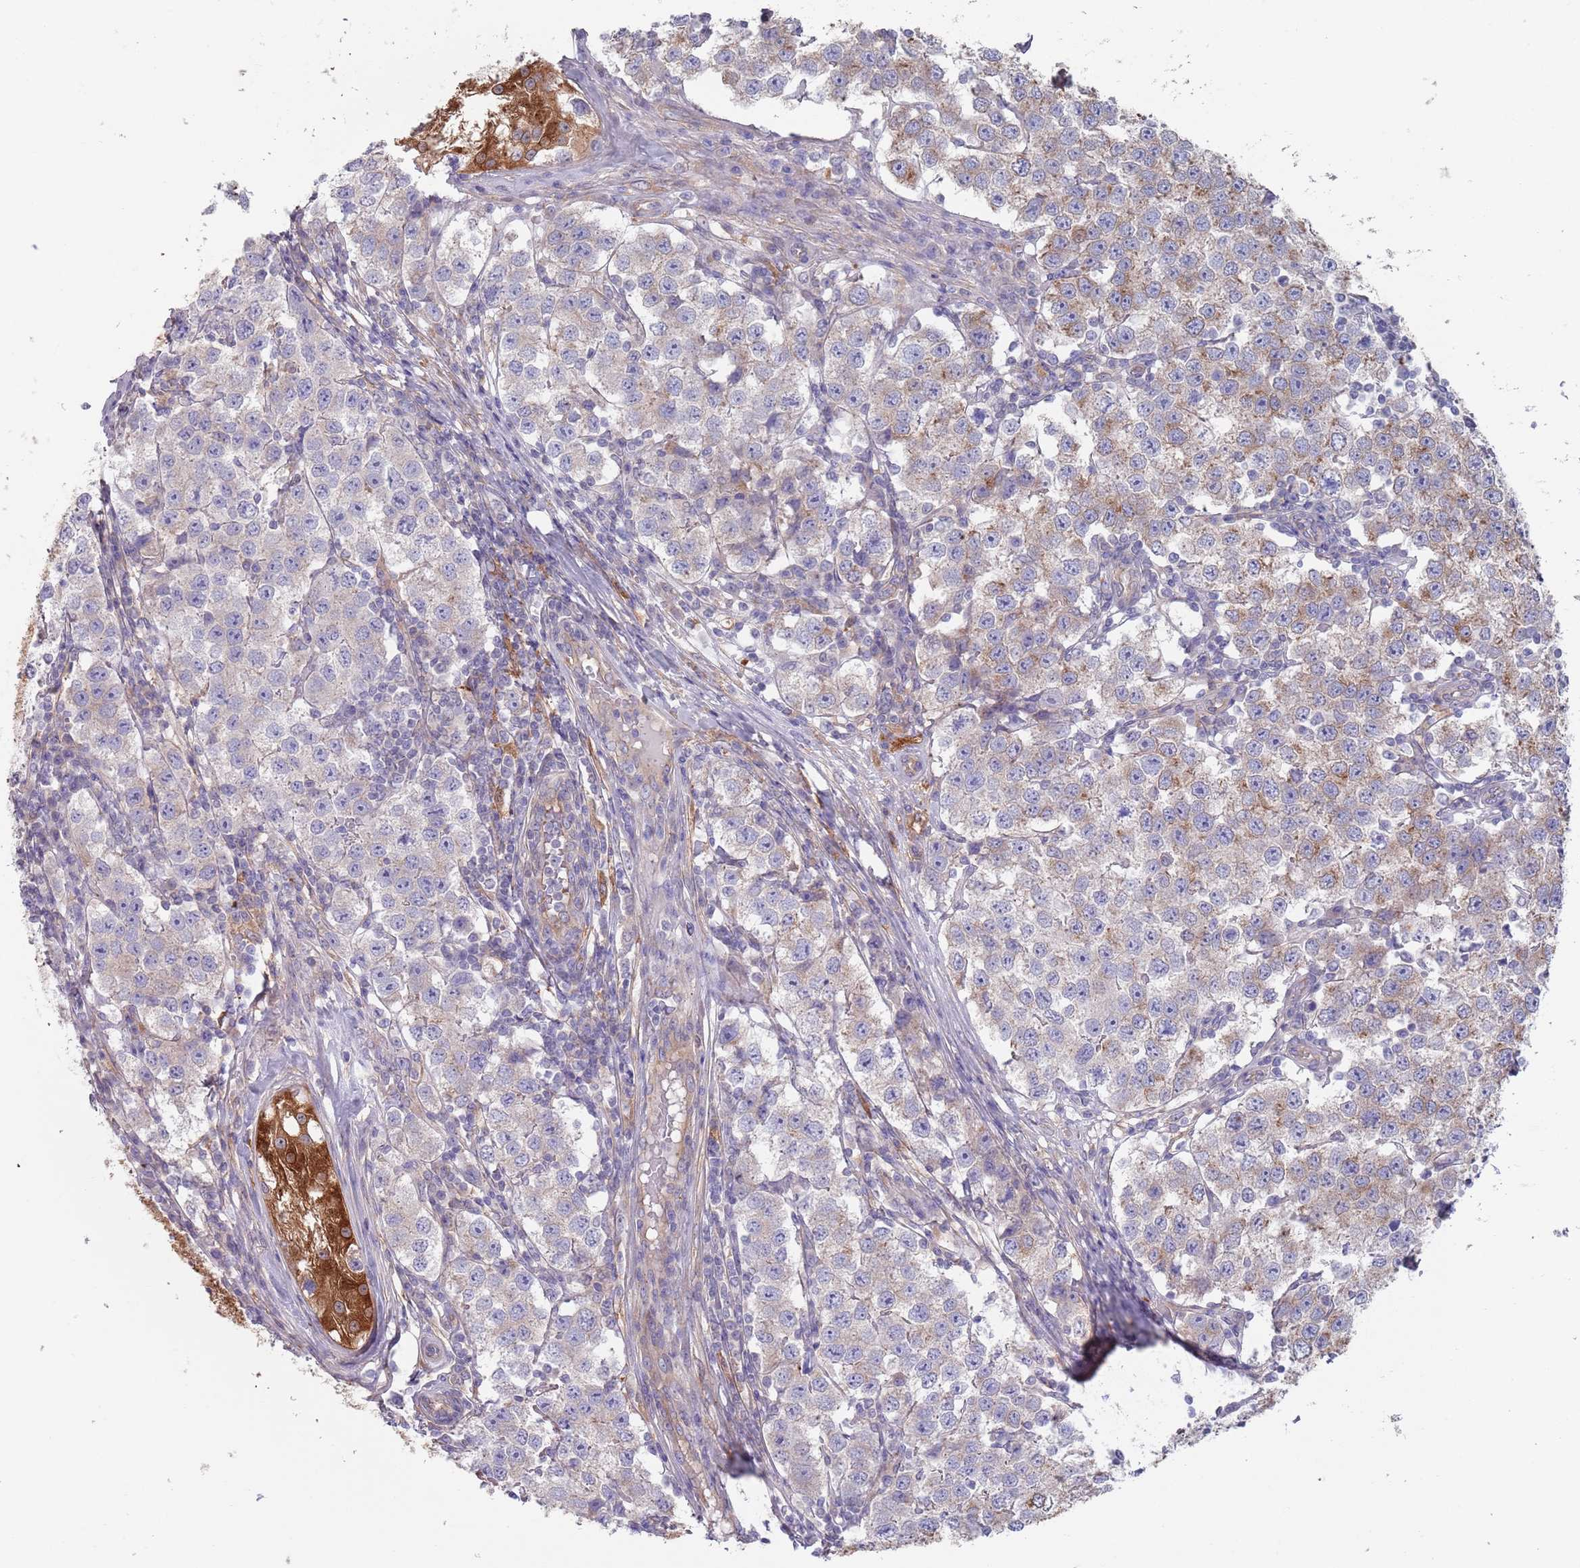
{"staining": {"intensity": "weak", "quantity": "25%-75%", "location": "cytoplasmic/membranous"}, "tissue": "testis cancer", "cell_type": "Tumor cells", "image_type": "cancer", "snomed": [{"axis": "morphology", "description": "Seminoma, NOS"}, {"axis": "topography", "description": "Testis"}], "caption": "IHC (DAB) staining of seminoma (testis) demonstrates weak cytoplasmic/membranous protein expression in approximately 25%-75% of tumor cells. Using DAB (3,3'-diaminobenzidine) (brown) and hematoxylin (blue) stains, captured at high magnification using brightfield microscopy.", "gene": "APPL2", "patient": {"sex": "male", "age": 34}}